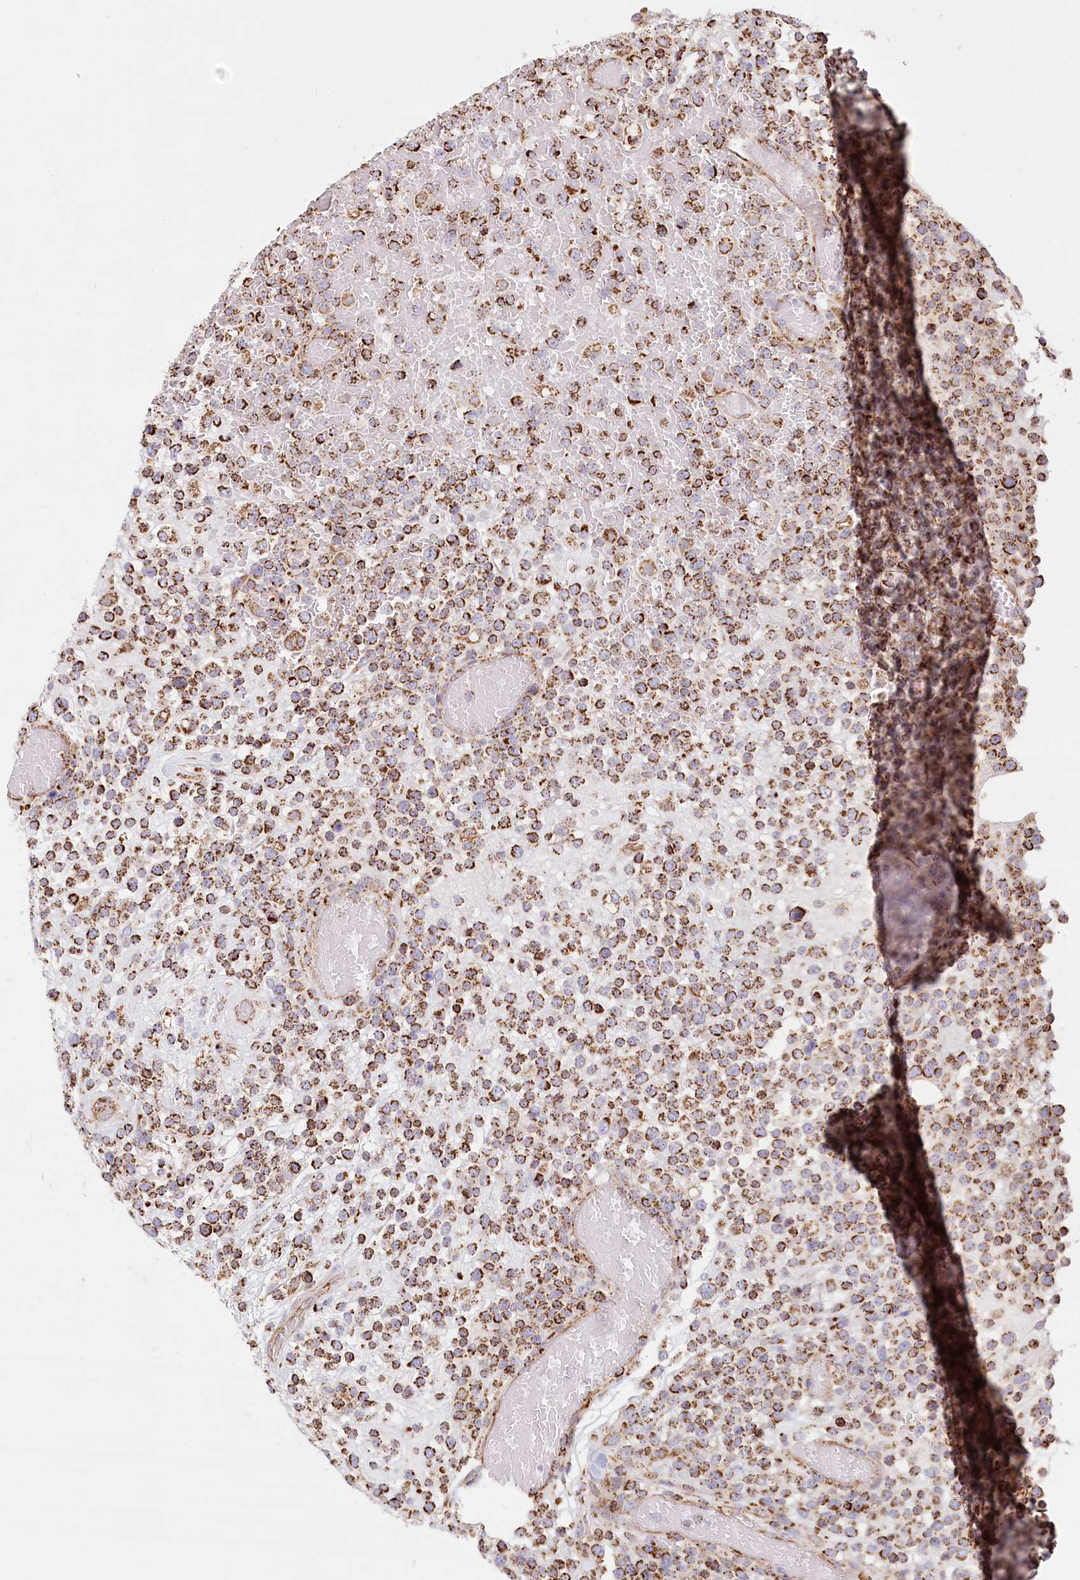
{"staining": {"intensity": "strong", "quantity": ">75%", "location": "cytoplasmic/membranous"}, "tissue": "lymphoma", "cell_type": "Tumor cells", "image_type": "cancer", "snomed": [{"axis": "morphology", "description": "Malignant lymphoma, non-Hodgkin's type, High grade"}, {"axis": "topography", "description": "Colon"}], "caption": "A micrograph showing strong cytoplasmic/membranous expression in approximately >75% of tumor cells in lymphoma, as visualized by brown immunohistochemical staining.", "gene": "UMPS", "patient": {"sex": "female", "age": 53}}